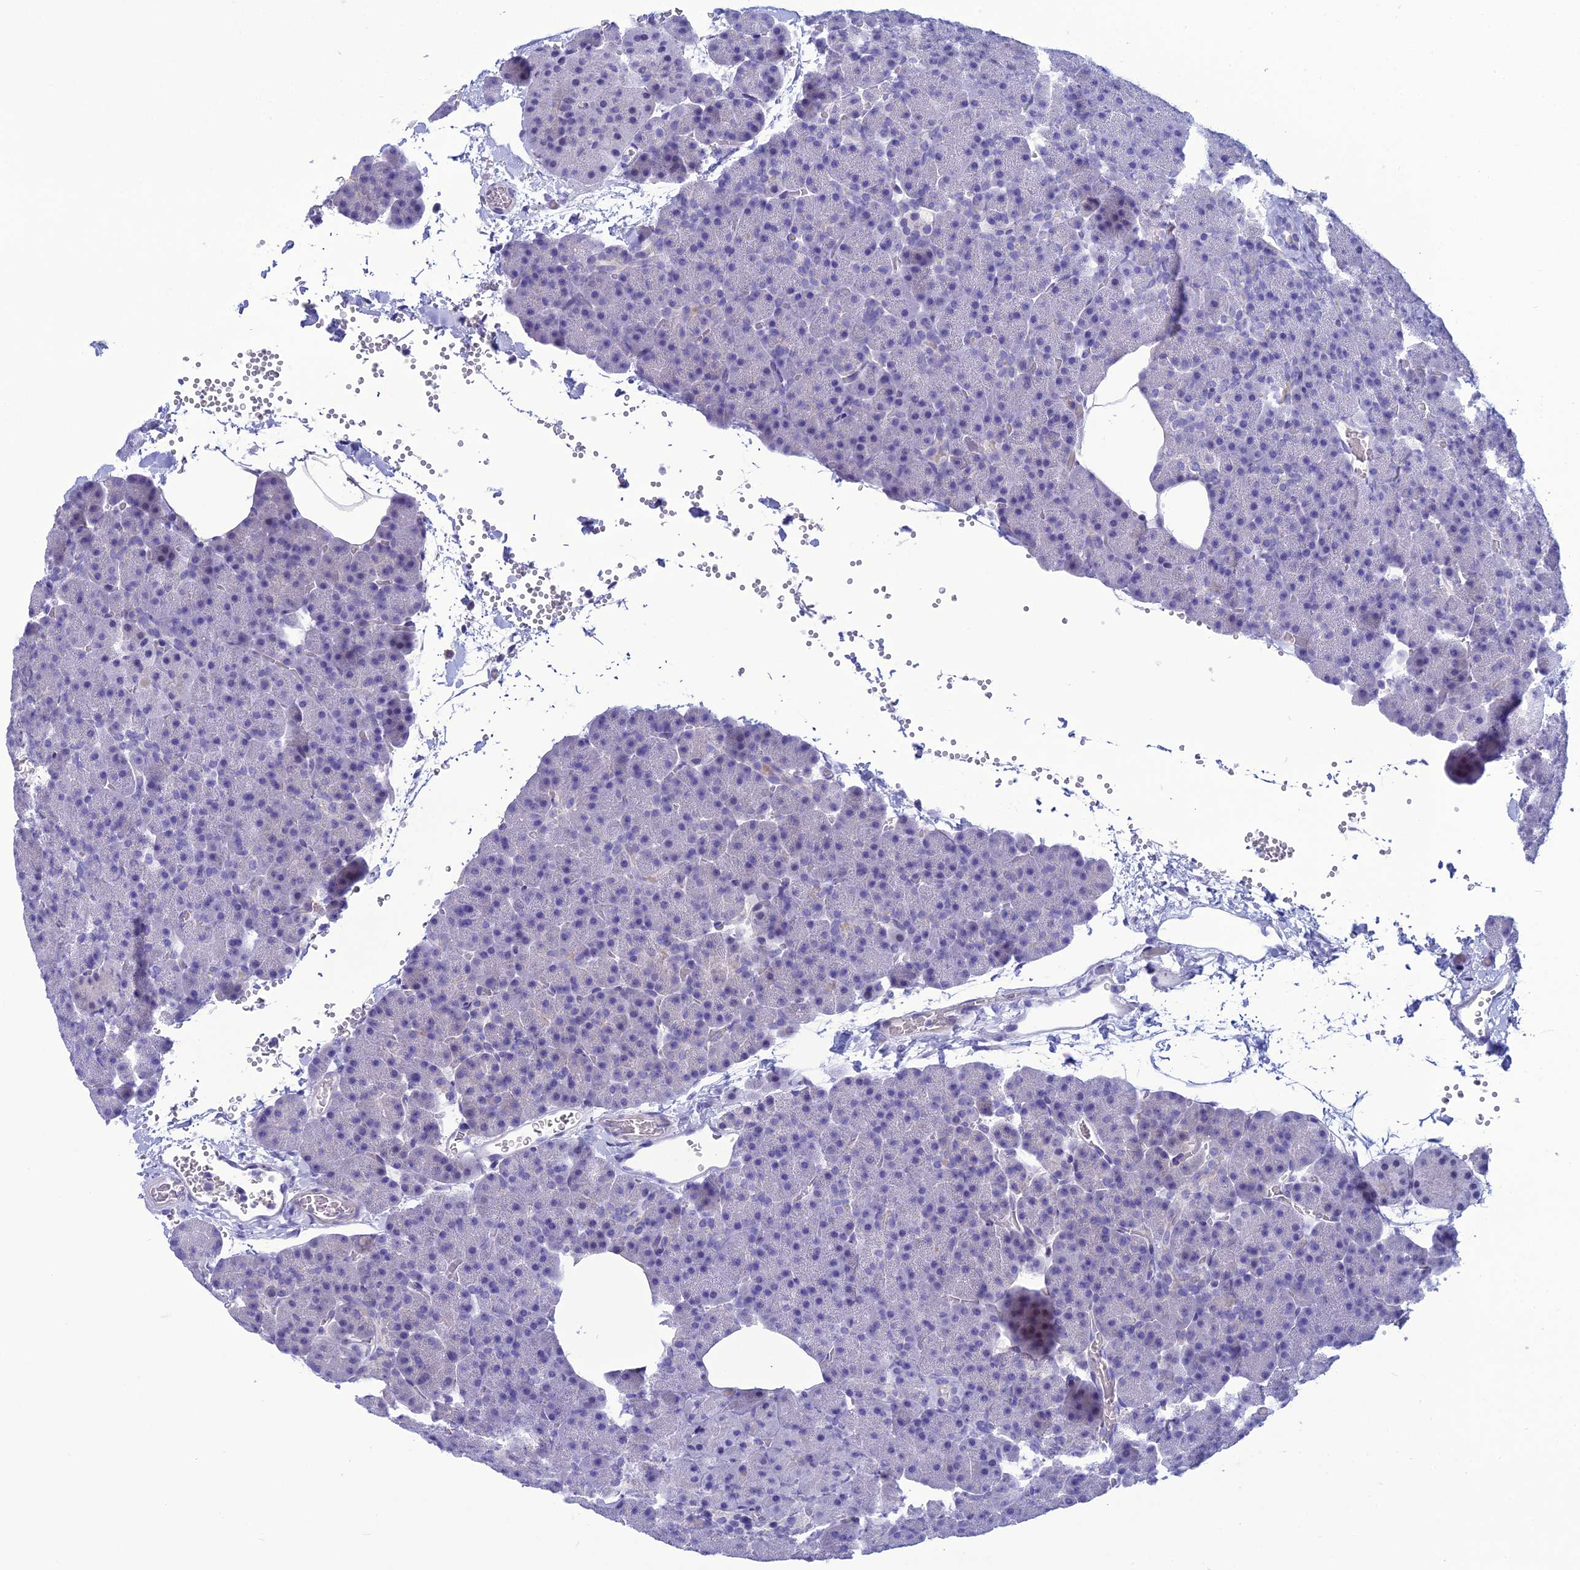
{"staining": {"intensity": "negative", "quantity": "none", "location": "none"}, "tissue": "pancreas", "cell_type": "Exocrine glandular cells", "image_type": "normal", "snomed": [{"axis": "morphology", "description": "Normal tissue, NOS"}, {"axis": "morphology", "description": "Carcinoid, malignant, NOS"}, {"axis": "topography", "description": "Pancreas"}], "caption": "Immunohistochemistry of benign human pancreas shows no positivity in exocrine glandular cells. (DAB immunohistochemistry (IHC), high magnification).", "gene": "CRB2", "patient": {"sex": "female", "age": 35}}